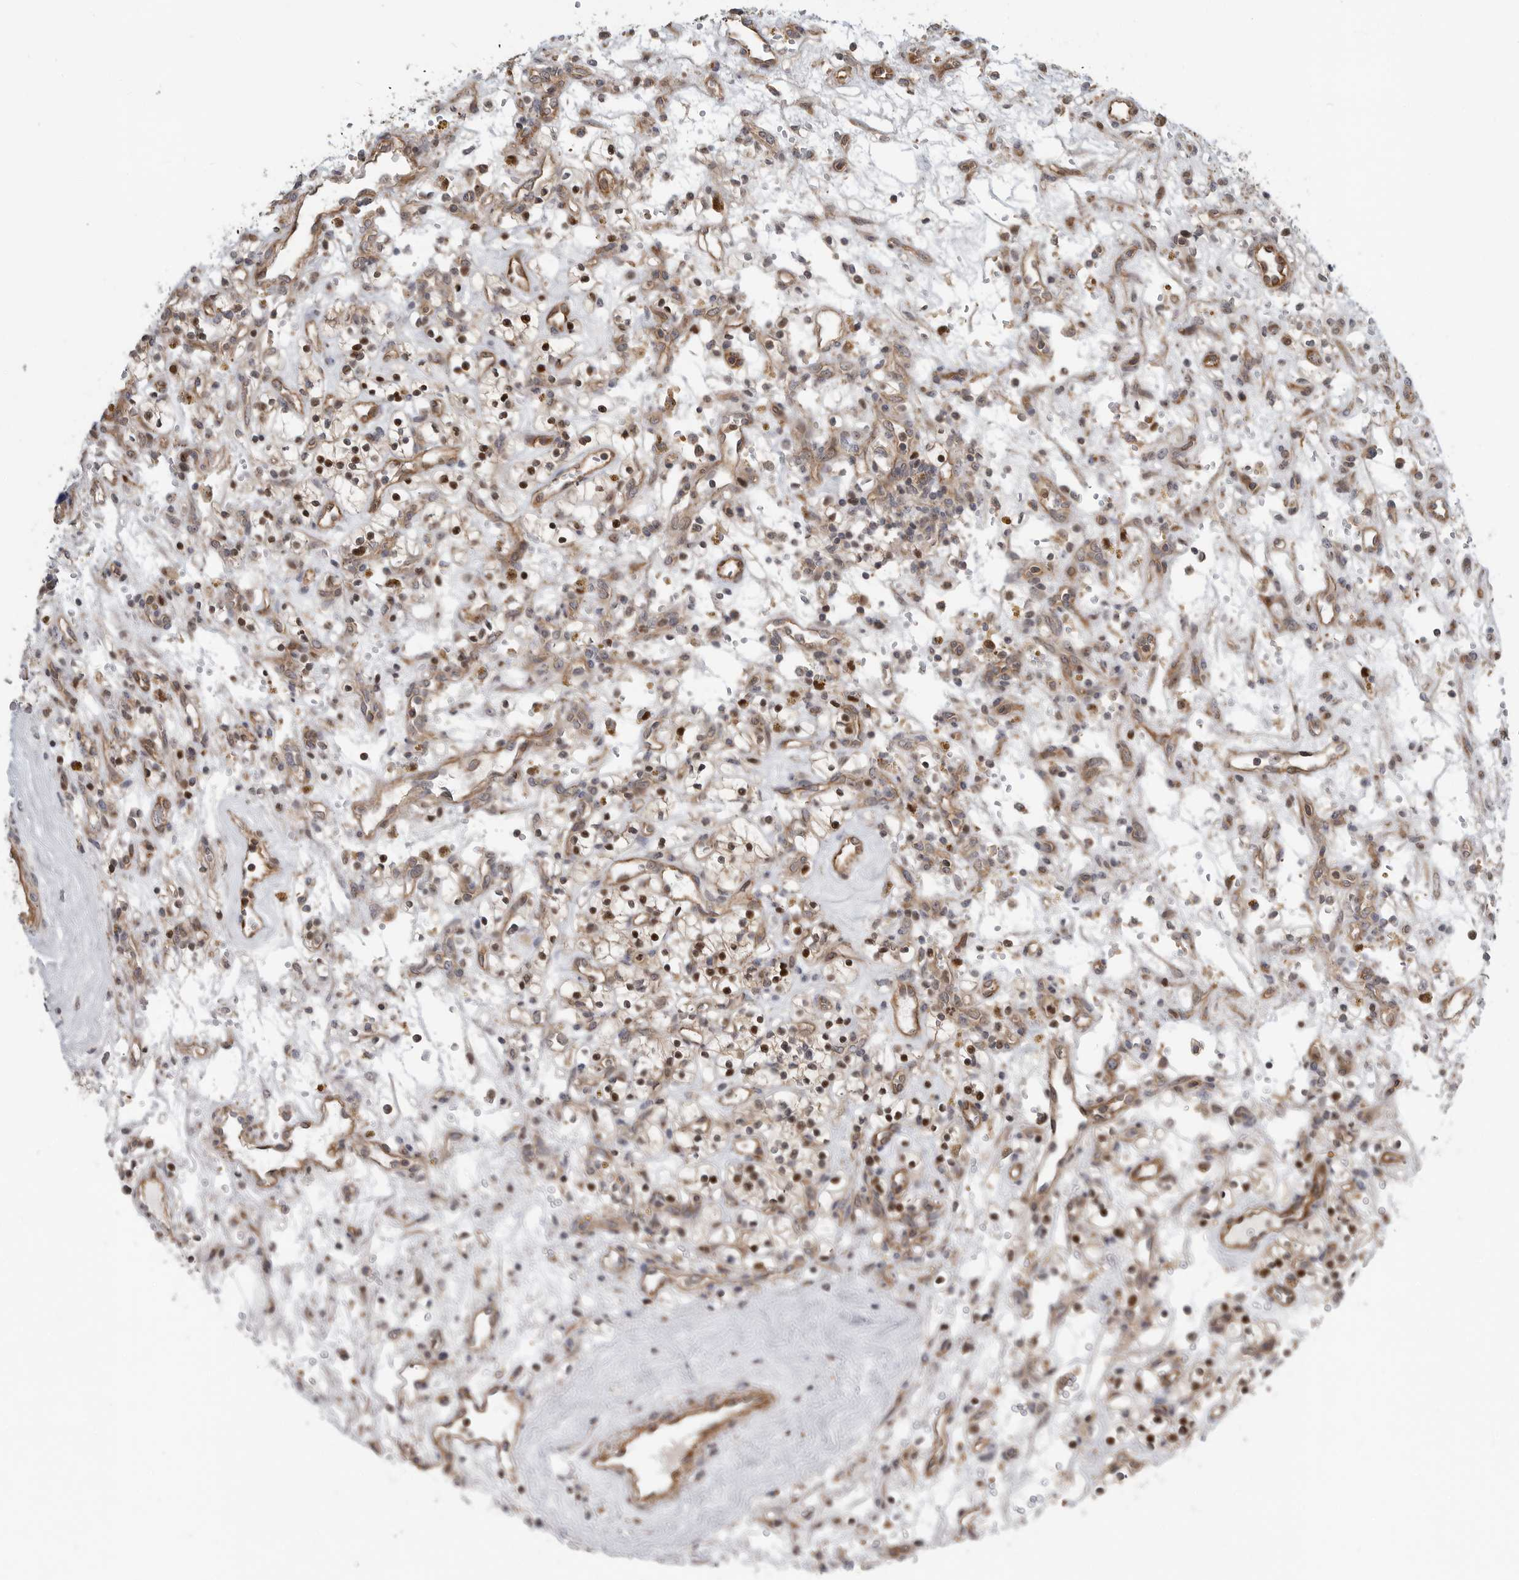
{"staining": {"intensity": "strong", "quantity": "25%-75%", "location": "cytoplasmic/membranous,nuclear"}, "tissue": "renal cancer", "cell_type": "Tumor cells", "image_type": "cancer", "snomed": [{"axis": "morphology", "description": "Adenocarcinoma, NOS"}, {"axis": "topography", "description": "Kidney"}], "caption": "Renal cancer stained with a brown dye shows strong cytoplasmic/membranous and nuclear positive positivity in approximately 25%-75% of tumor cells.", "gene": "STRAP", "patient": {"sex": "female", "age": 57}}